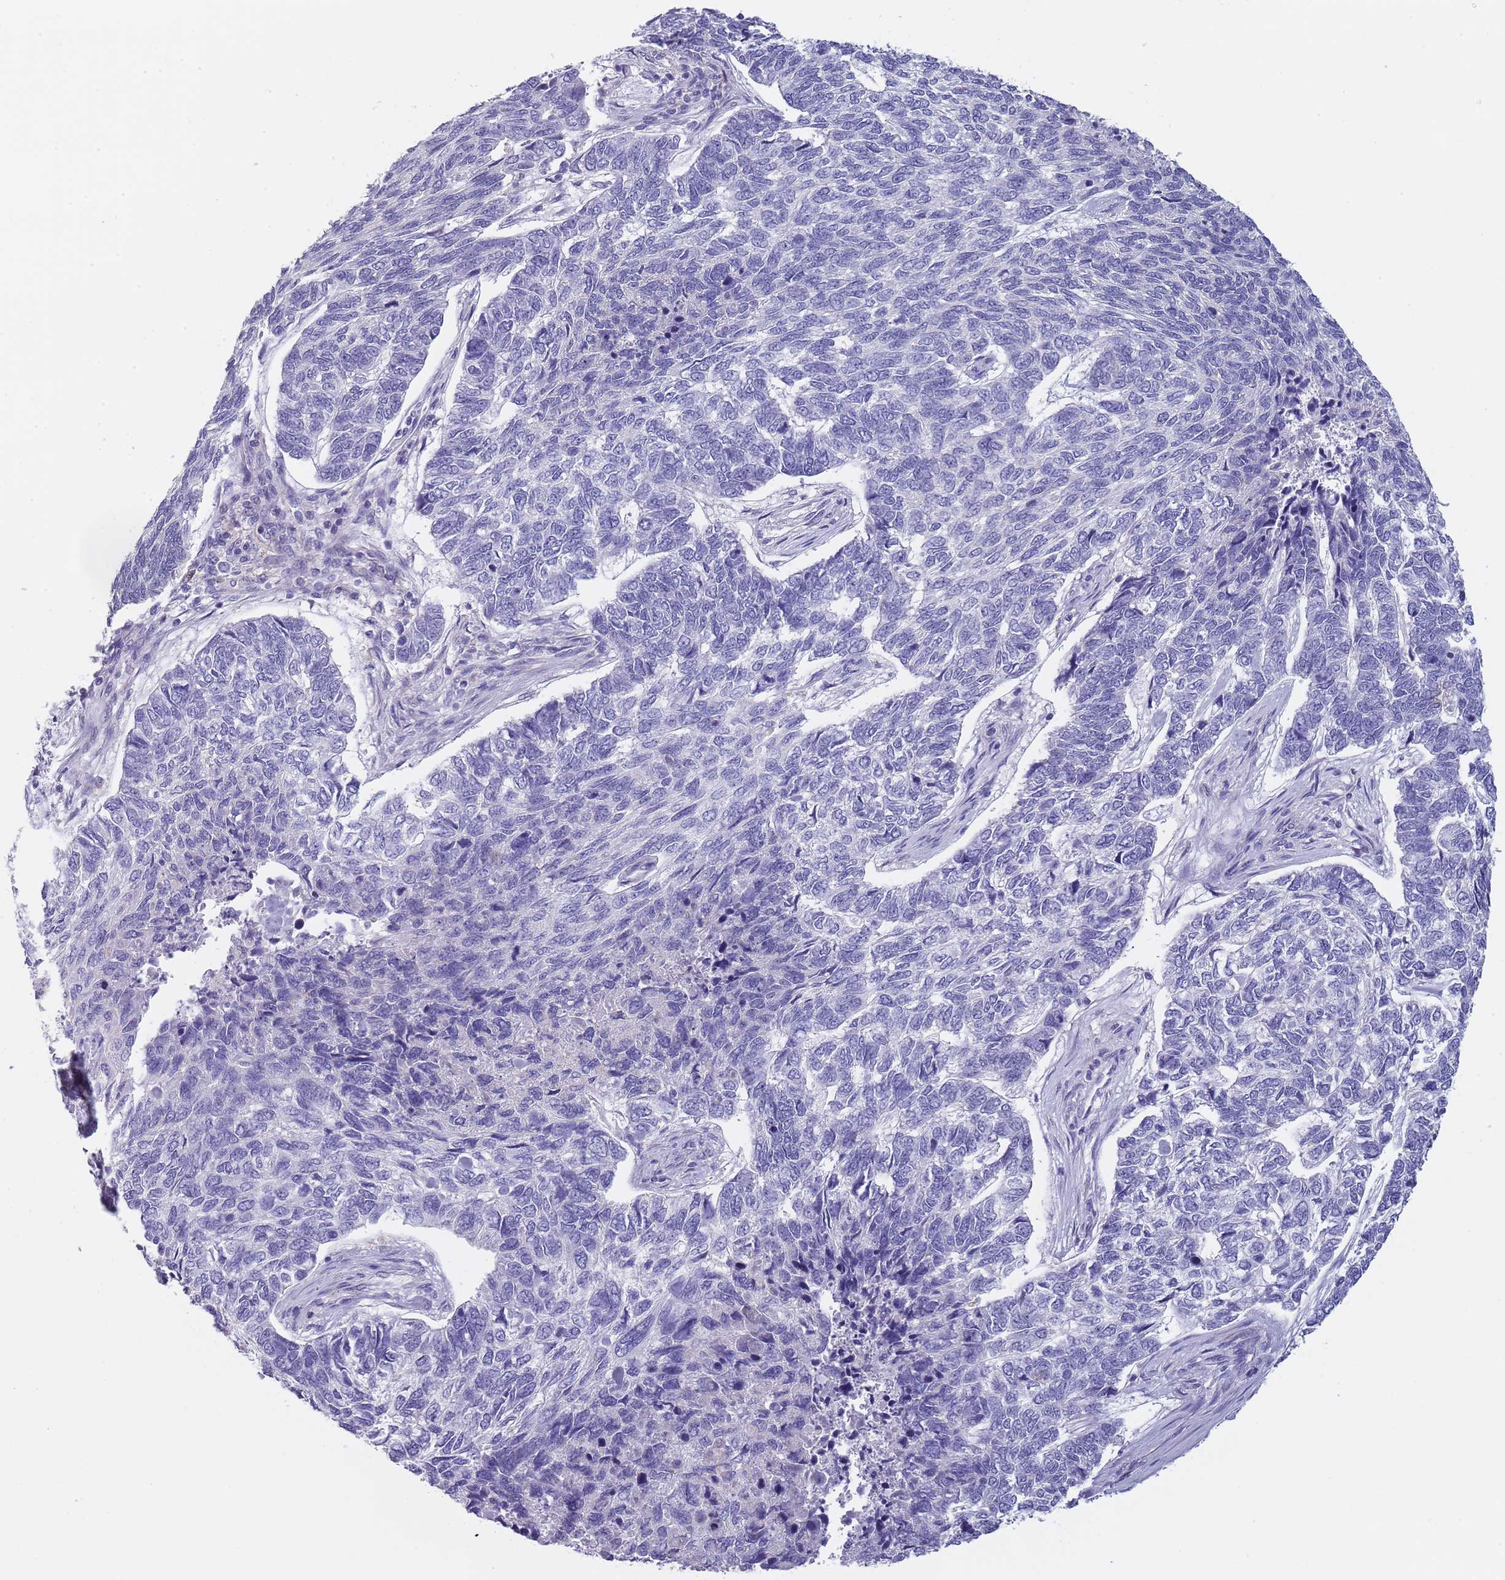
{"staining": {"intensity": "negative", "quantity": "none", "location": "none"}, "tissue": "skin cancer", "cell_type": "Tumor cells", "image_type": "cancer", "snomed": [{"axis": "morphology", "description": "Basal cell carcinoma"}, {"axis": "topography", "description": "Skin"}], "caption": "Tumor cells are negative for brown protein staining in basal cell carcinoma (skin).", "gene": "MAN1C1", "patient": {"sex": "female", "age": 65}}